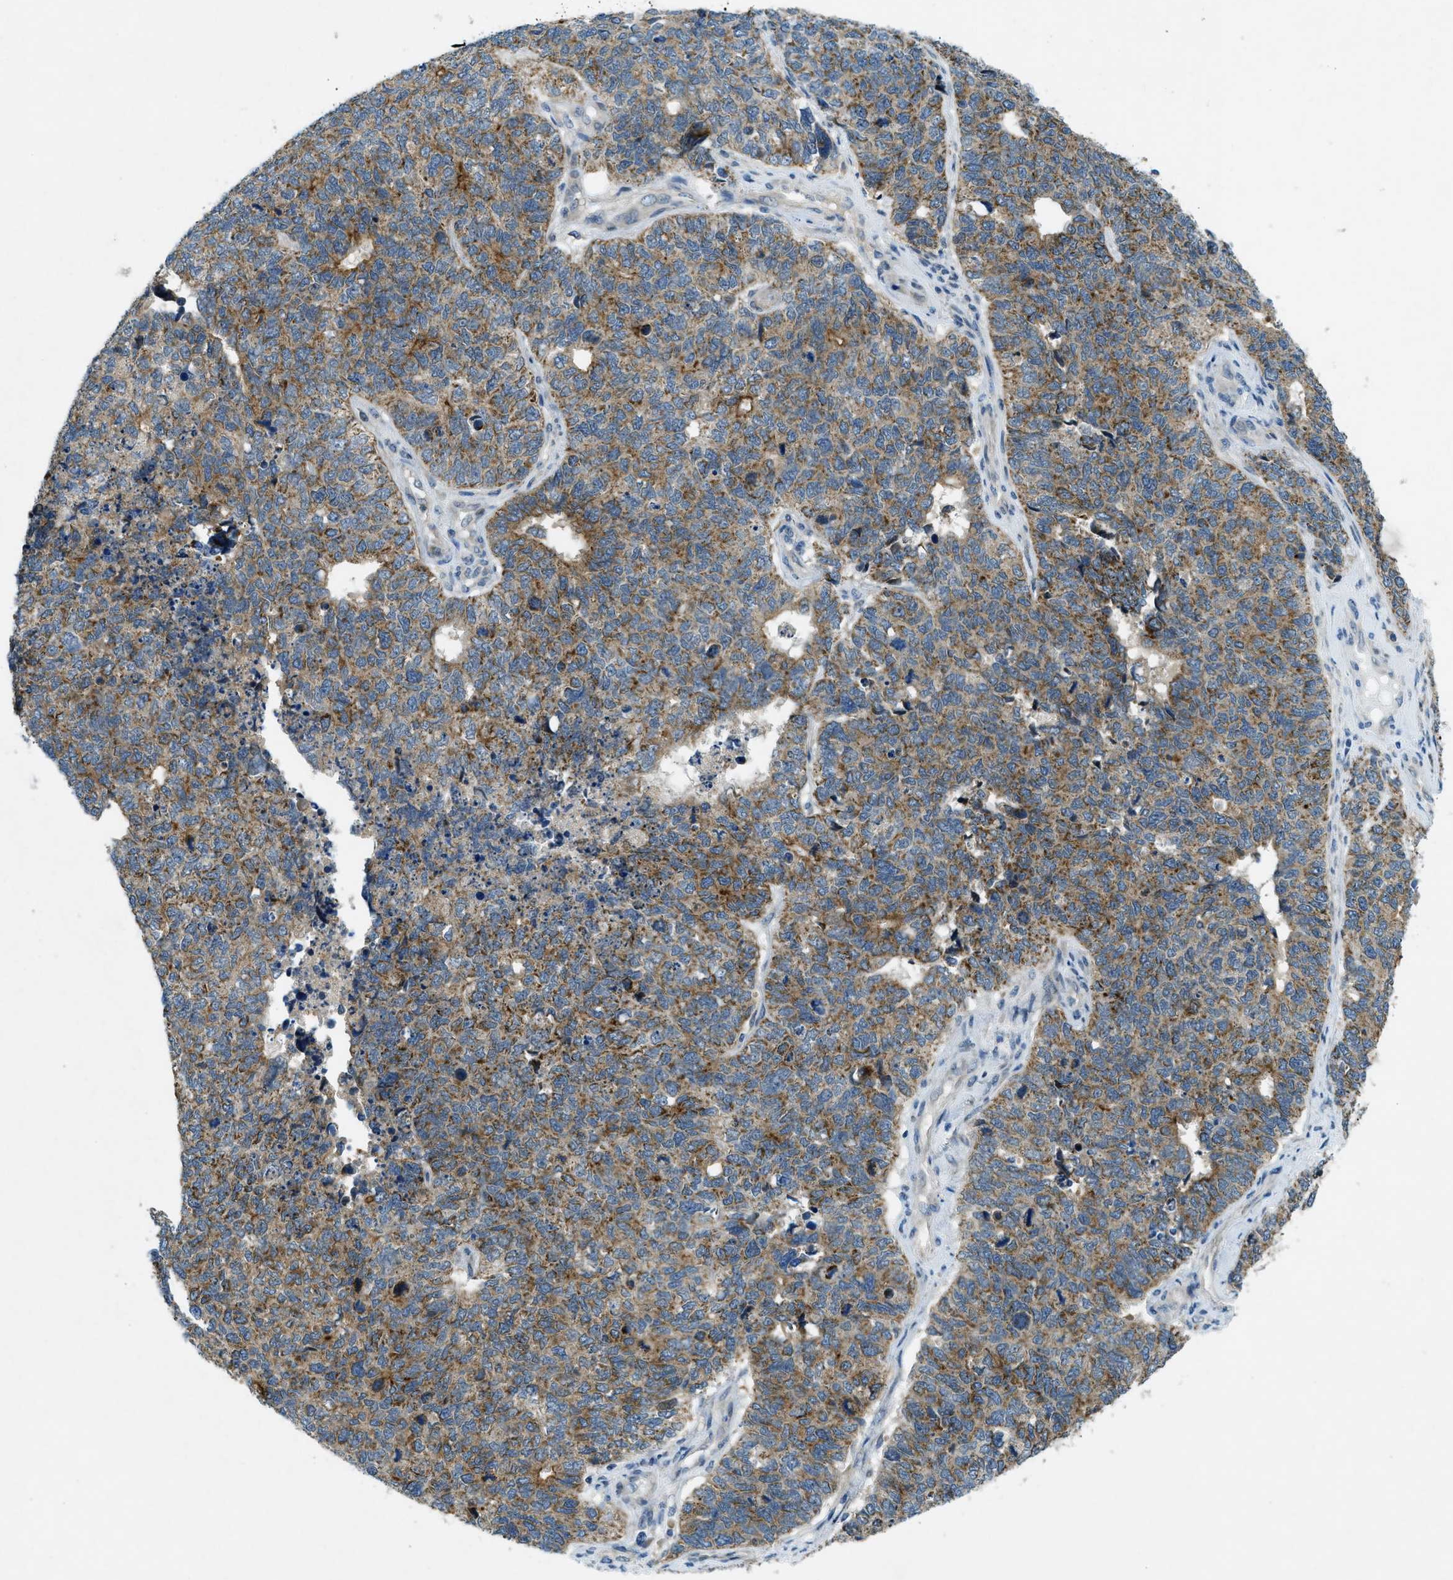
{"staining": {"intensity": "moderate", "quantity": ">75%", "location": "cytoplasmic/membranous"}, "tissue": "cervical cancer", "cell_type": "Tumor cells", "image_type": "cancer", "snomed": [{"axis": "morphology", "description": "Squamous cell carcinoma, NOS"}, {"axis": "topography", "description": "Cervix"}], "caption": "A photomicrograph showing moderate cytoplasmic/membranous expression in approximately >75% of tumor cells in cervical squamous cell carcinoma, as visualized by brown immunohistochemical staining.", "gene": "SNX14", "patient": {"sex": "female", "age": 63}}